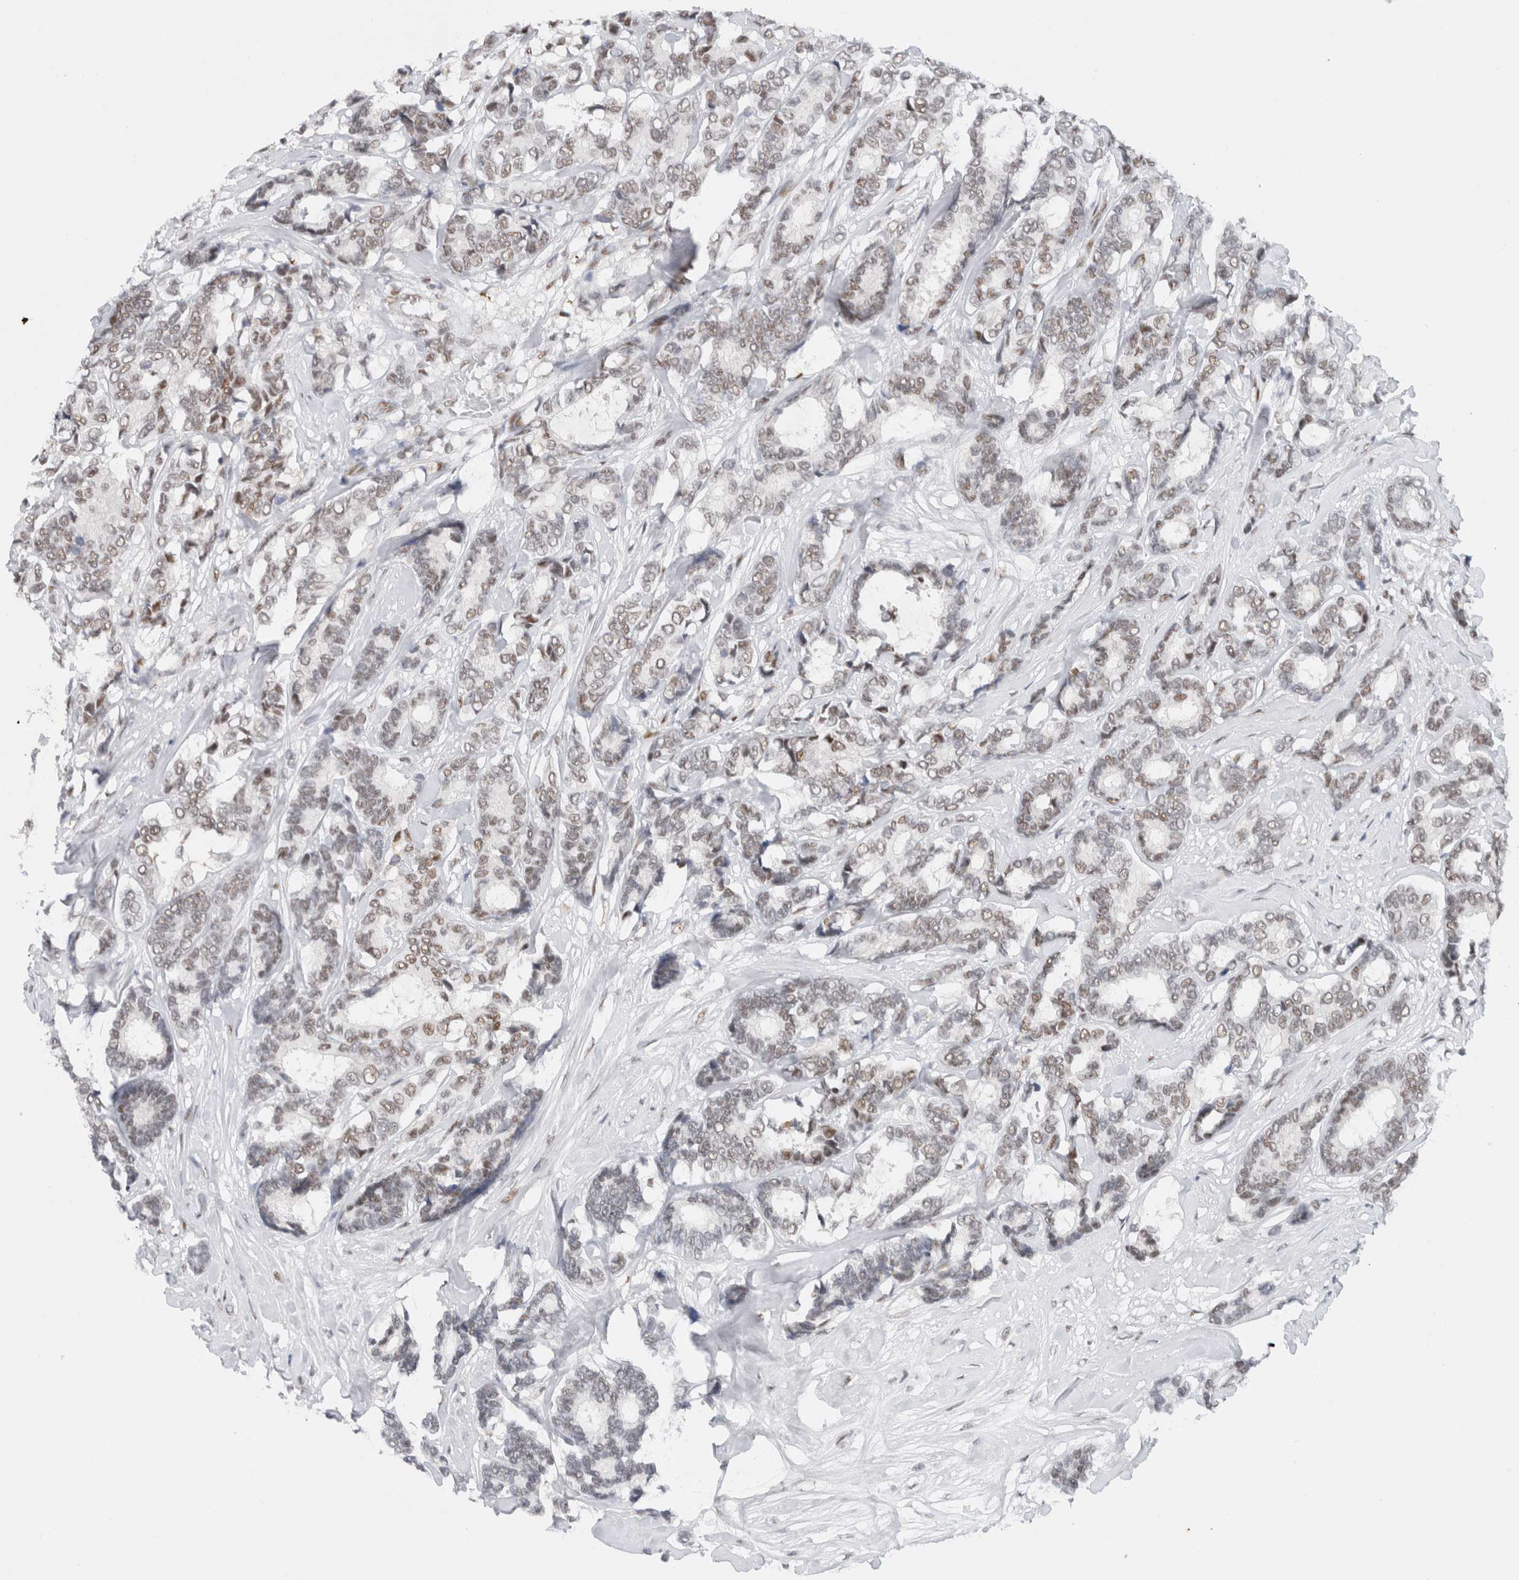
{"staining": {"intensity": "weak", "quantity": ">75%", "location": "nuclear"}, "tissue": "breast cancer", "cell_type": "Tumor cells", "image_type": "cancer", "snomed": [{"axis": "morphology", "description": "Duct carcinoma"}, {"axis": "topography", "description": "Breast"}], "caption": "The histopathology image demonstrates staining of breast infiltrating ductal carcinoma, revealing weak nuclear protein expression (brown color) within tumor cells. (Brightfield microscopy of DAB IHC at high magnification).", "gene": "COPS7A", "patient": {"sex": "female", "age": 87}}